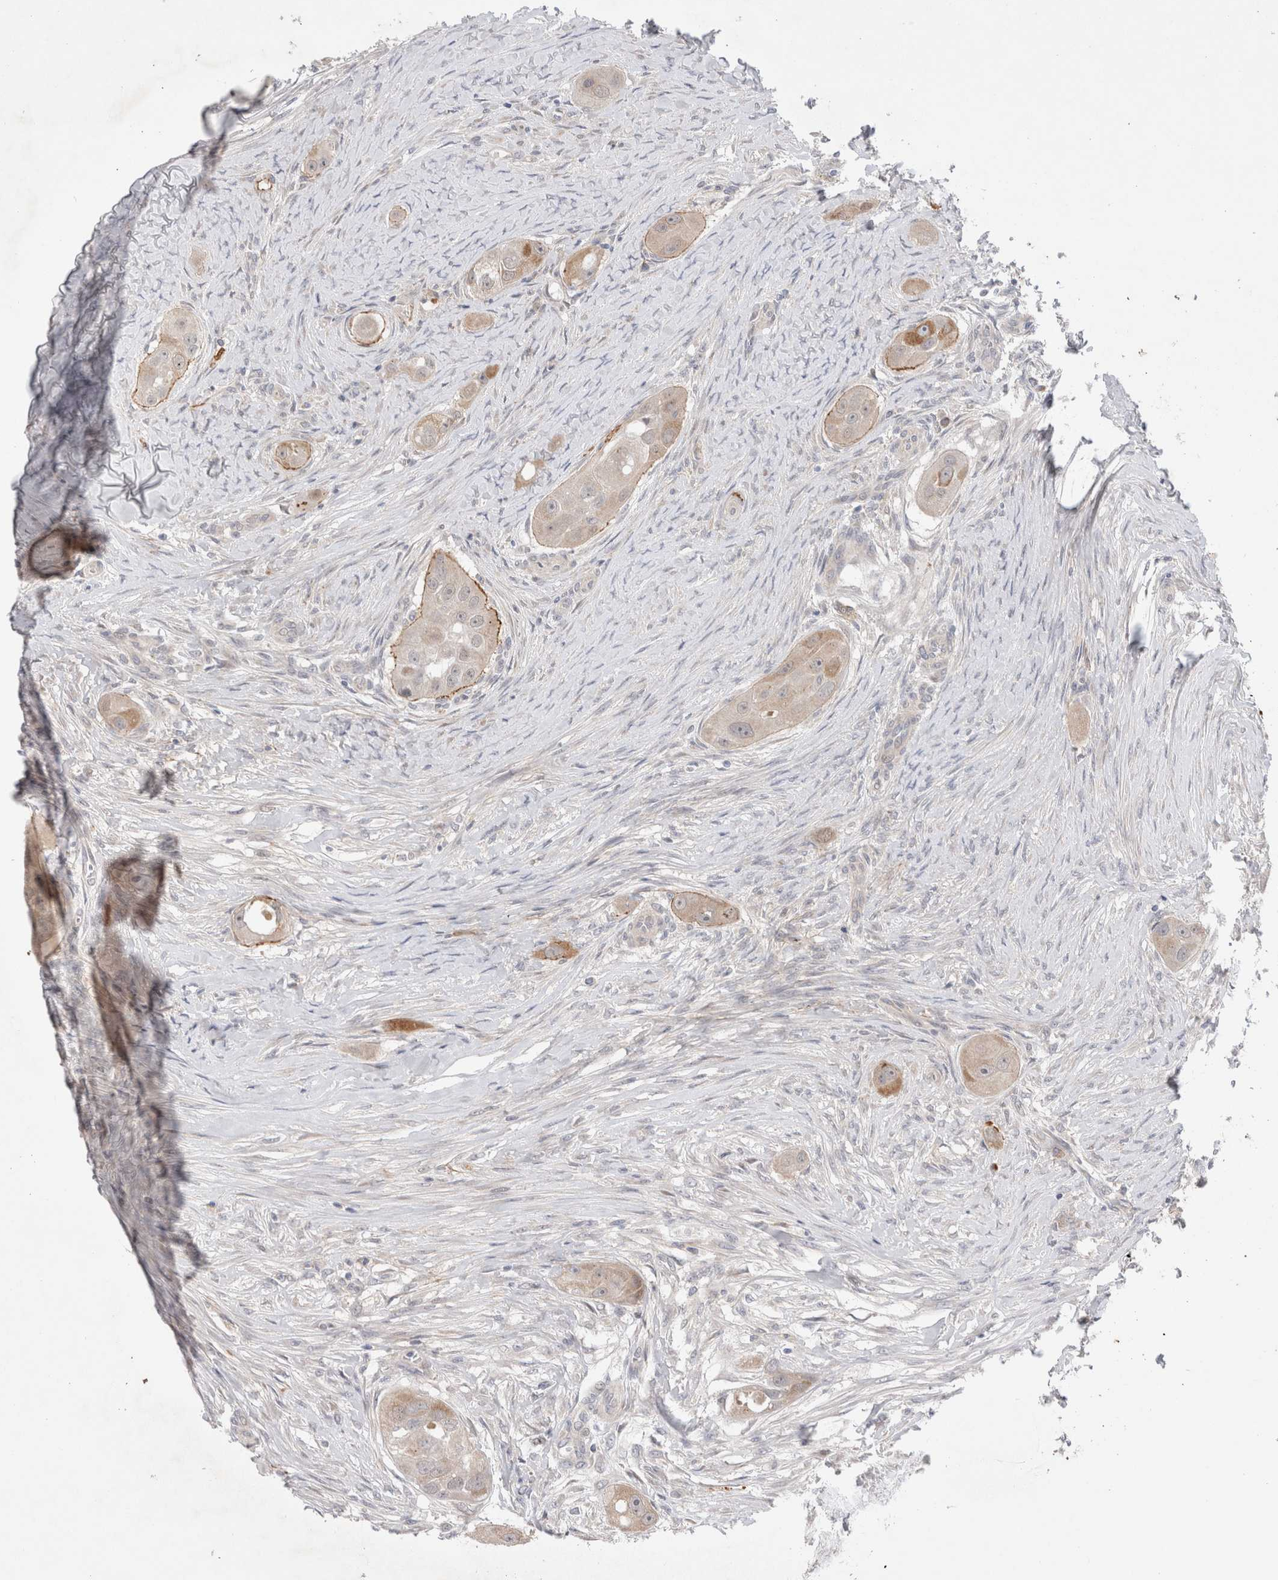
{"staining": {"intensity": "weak", "quantity": "<25%", "location": "cytoplasmic/membranous"}, "tissue": "head and neck cancer", "cell_type": "Tumor cells", "image_type": "cancer", "snomed": [{"axis": "morphology", "description": "Normal tissue, NOS"}, {"axis": "morphology", "description": "Squamous cell carcinoma, NOS"}, {"axis": "topography", "description": "Skeletal muscle"}, {"axis": "topography", "description": "Head-Neck"}], "caption": "The photomicrograph displays no staining of tumor cells in head and neck cancer (squamous cell carcinoma). (Brightfield microscopy of DAB (3,3'-diaminobenzidine) IHC at high magnification).", "gene": "GSDMB", "patient": {"sex": "male", "age": 51}}